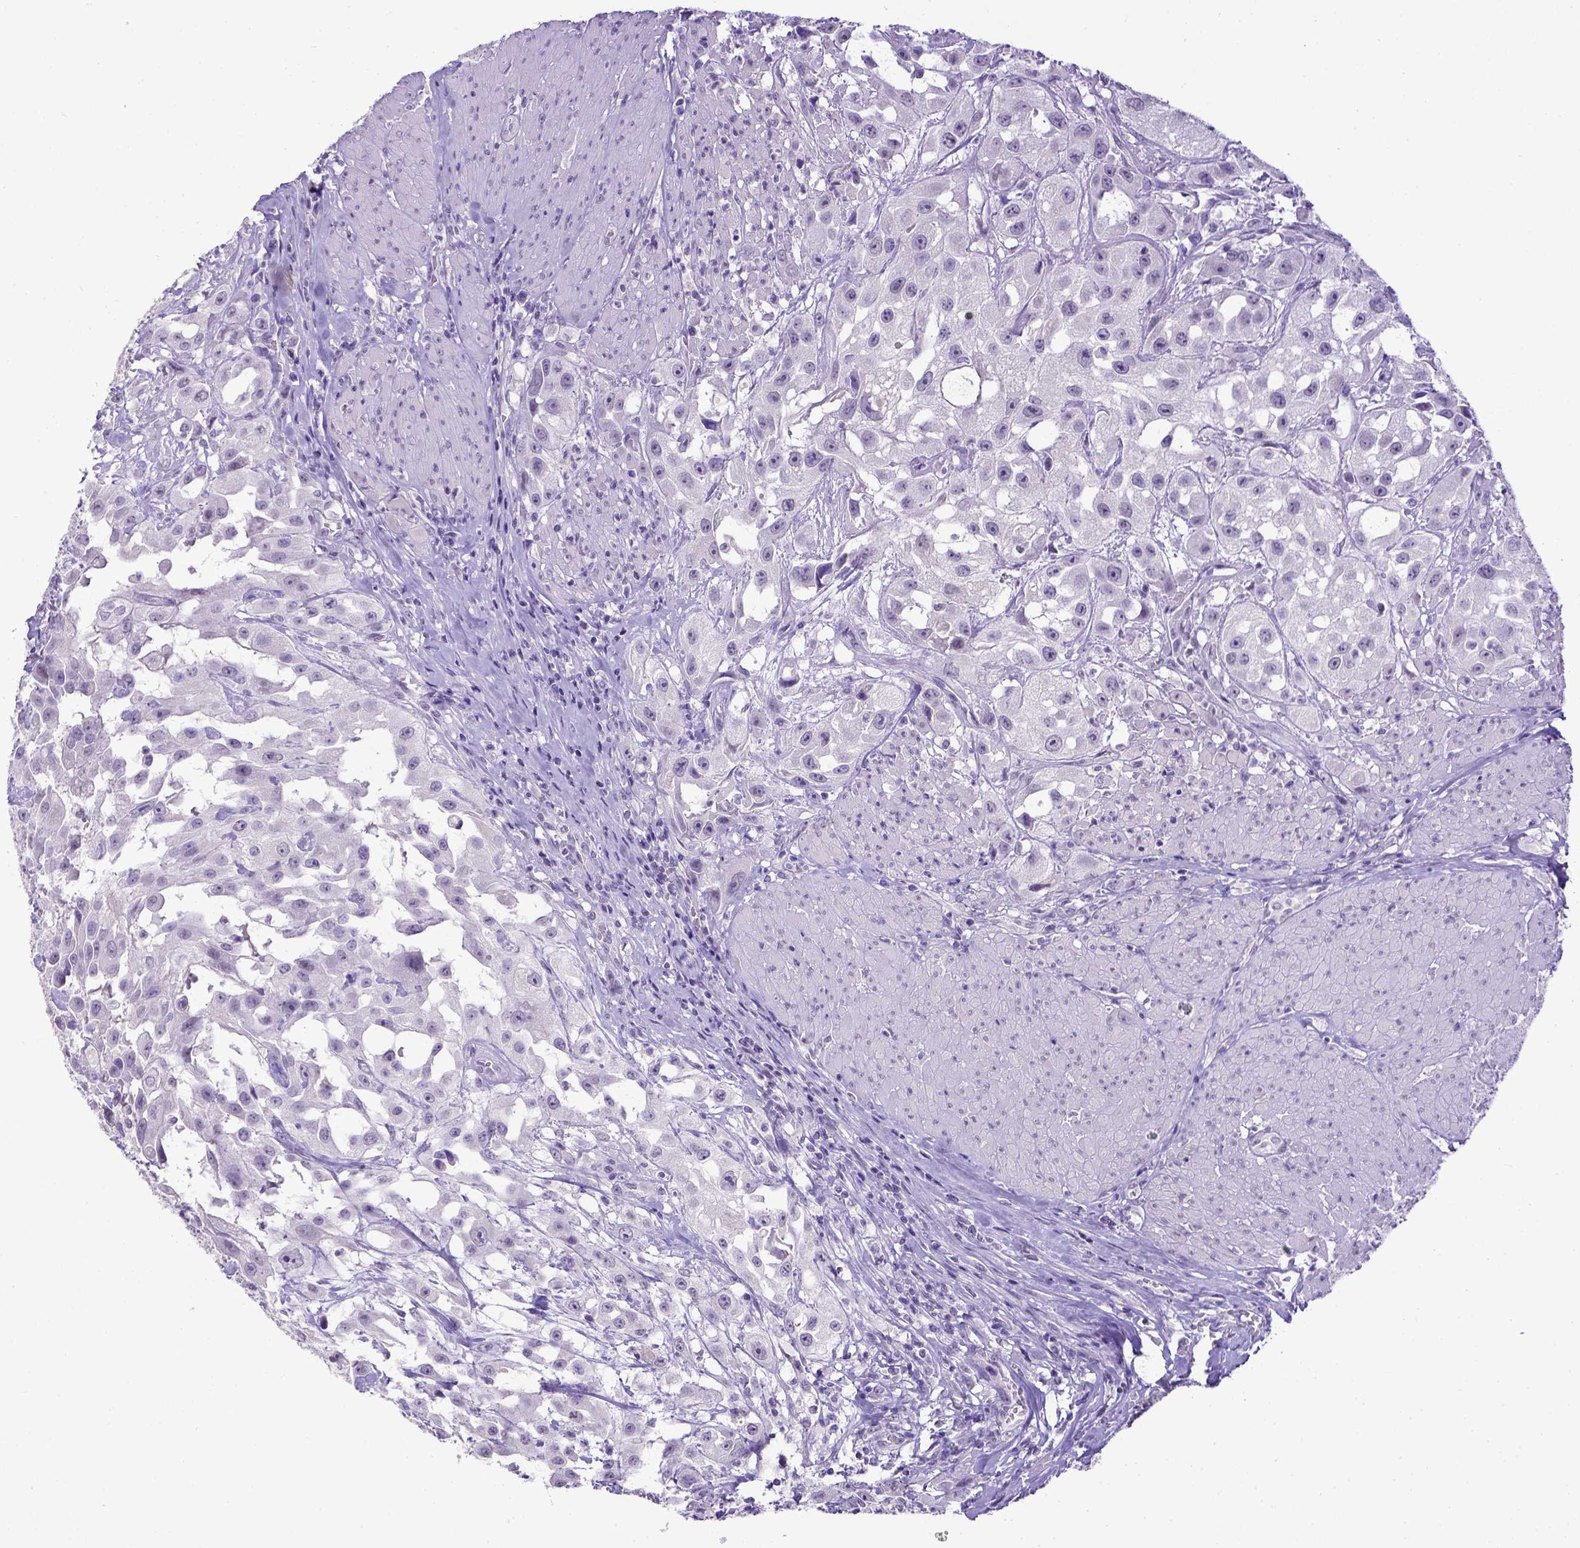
{"staining": {"intensity": "negative", "quantity": "none", "location": "none"}, "tissue": "urothelial cancer", "cell_type": "Tumor cells", "image_type": "cancer", "snomed": [{"axis": "morphology", "description": "Urothelial carcinoma, High grade"}, {"axis": "topography", "description": "Urinary bladder"}], "caption": "There is no significant positivity in tumor cells of high-grade urothelial carcinoma. (DAB (3,3'-diaminobenzidine) immunohistochemistry with hematoxylin counter stain).", "gene": "ESR1", "patient": {"sex": "male", "age": 79}}